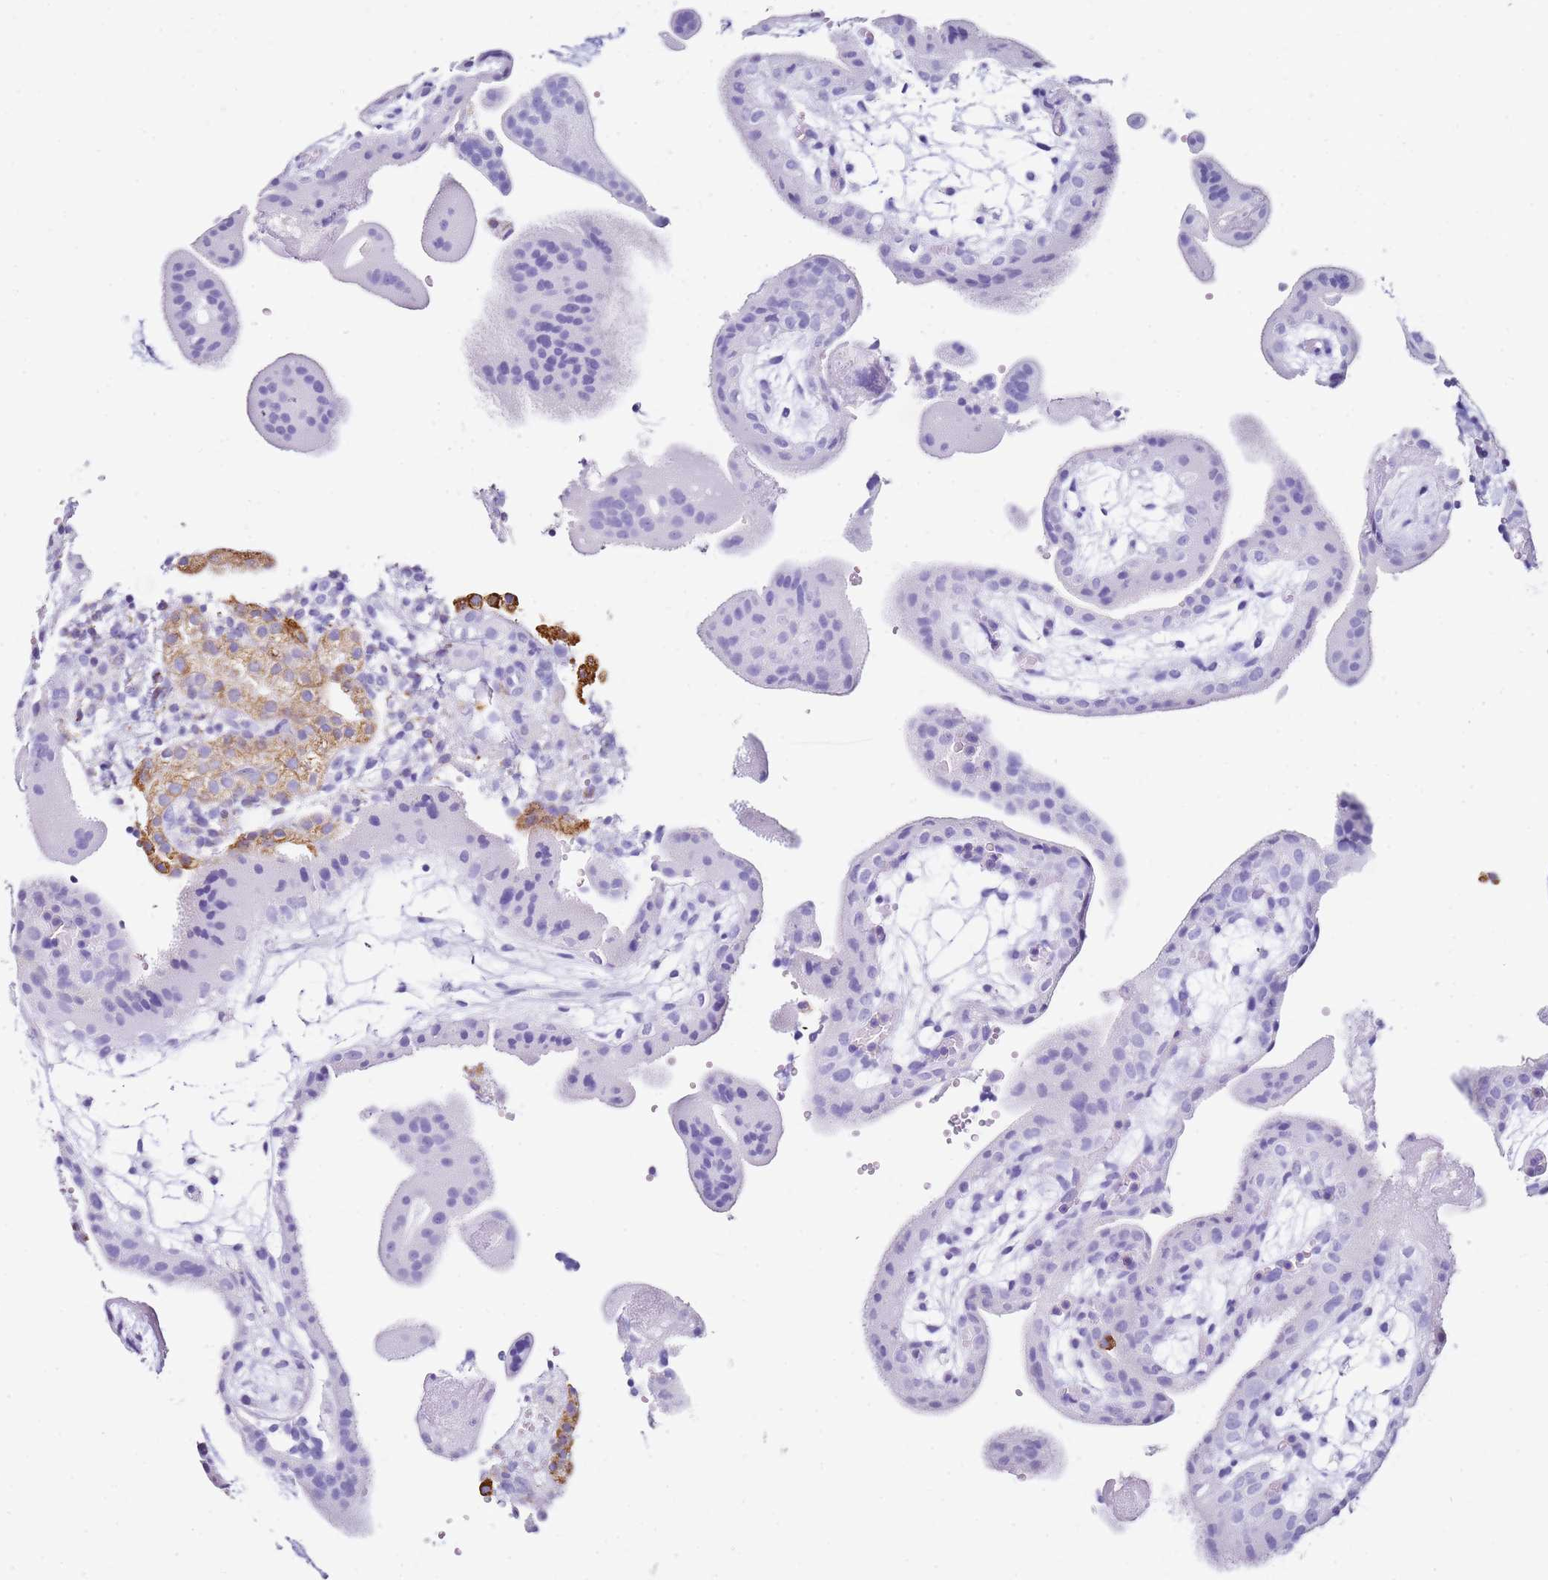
{"staining": {"intensity": "negative", "quantity": "none", "location": "none"}, "tissue": "placenta", "cell_type": "Decidual cells", "image_type": "normal", "snomed": [{"axis": "morphology", "description": "Normal tissue, NOS"}, {"axis": "topography", "description": "Placenta"}], "caption": "Decidual cells are negative for brown protein staining in unremarkable placenta. The staining is performed using DAB brown chromogen with nuclei counter-stained in using hematoxylin.", "gene": "PTBP2", "patient": {"sex": "female", "age": 18}}